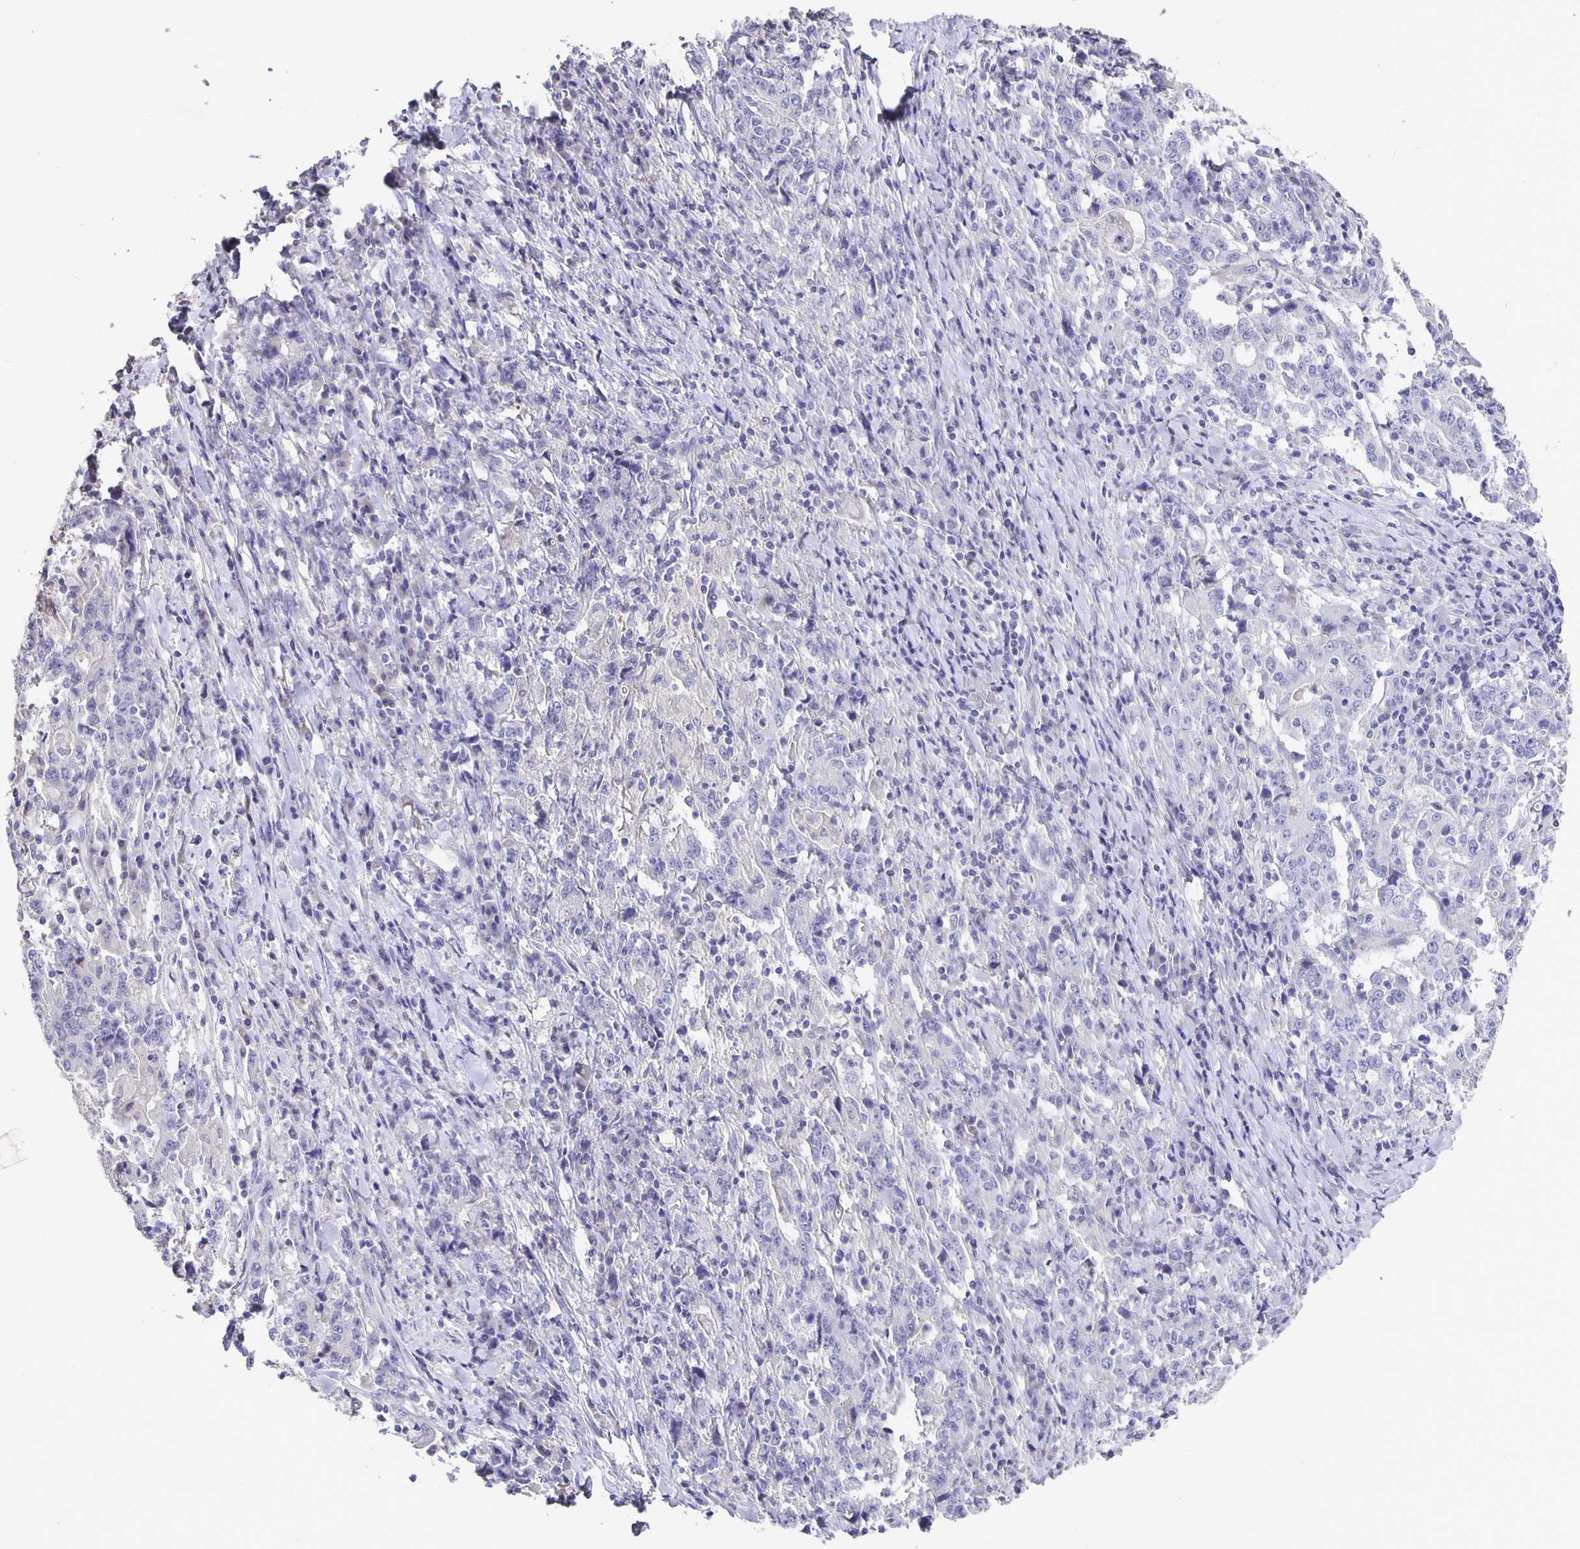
{"staining": {"intensity": "negative", "quantity": "none", "location": "none"}, "tissue": "stomach cancer", "cell_type": "Tumor cells", "image_type": "cancer", "snomed": [{"axis": "morphology", "description": "Normal tissue, NOS"}, {"axis": "morphology", "description": "Adenocarcinoma, NOS"}, {"axis": "topography", "description": "Stomach, upper"}, {"axis": "topography", "description": "Stomach"}], "caption": "Immunohistochemistry of stomach cancer demonstrates no staining in tumor cells.", "gene": "CFAP74", "patient": {"sex": "male", "age": 59}}